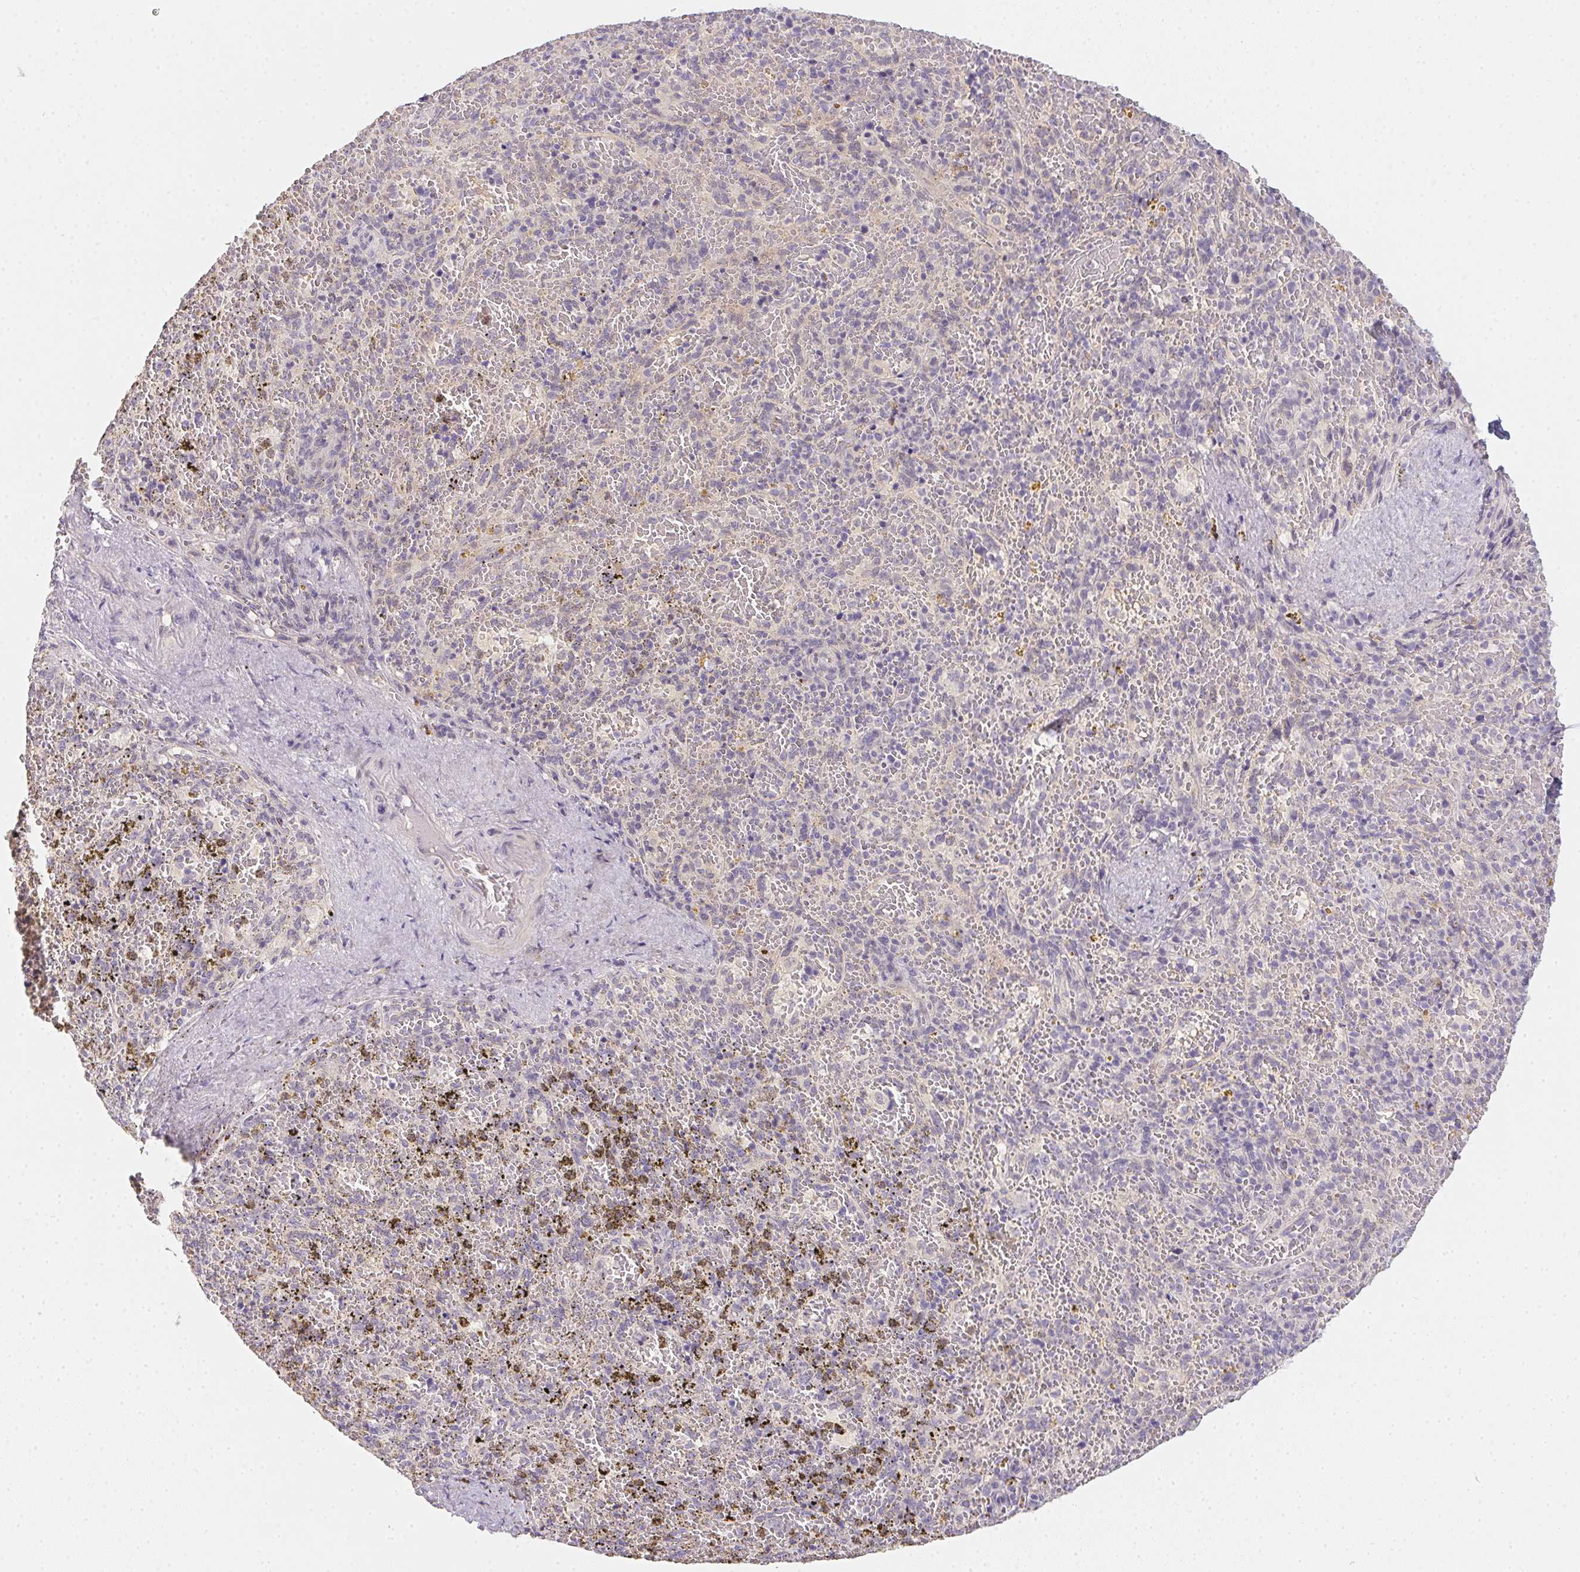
{"staining": {"intensity": "negative", "quantity": "none", "location": "none"}, "tissue": "spleen", "cell_type": "Cells in red pulp", "image_type": "normal", "snomed": [{"axis": "morphology", "description": "Normal tissue, NOS"}, {"axis": "topography", "description": "Spleen"}], "caption": "Protein analysis of normal spleen reveals no significant expression in cells in red pulp. (Immunohistochemistry, brightfield microscopy, high magnification).", "gene": "ZBBX", "patient": {"sex": "female", "age": 50}}